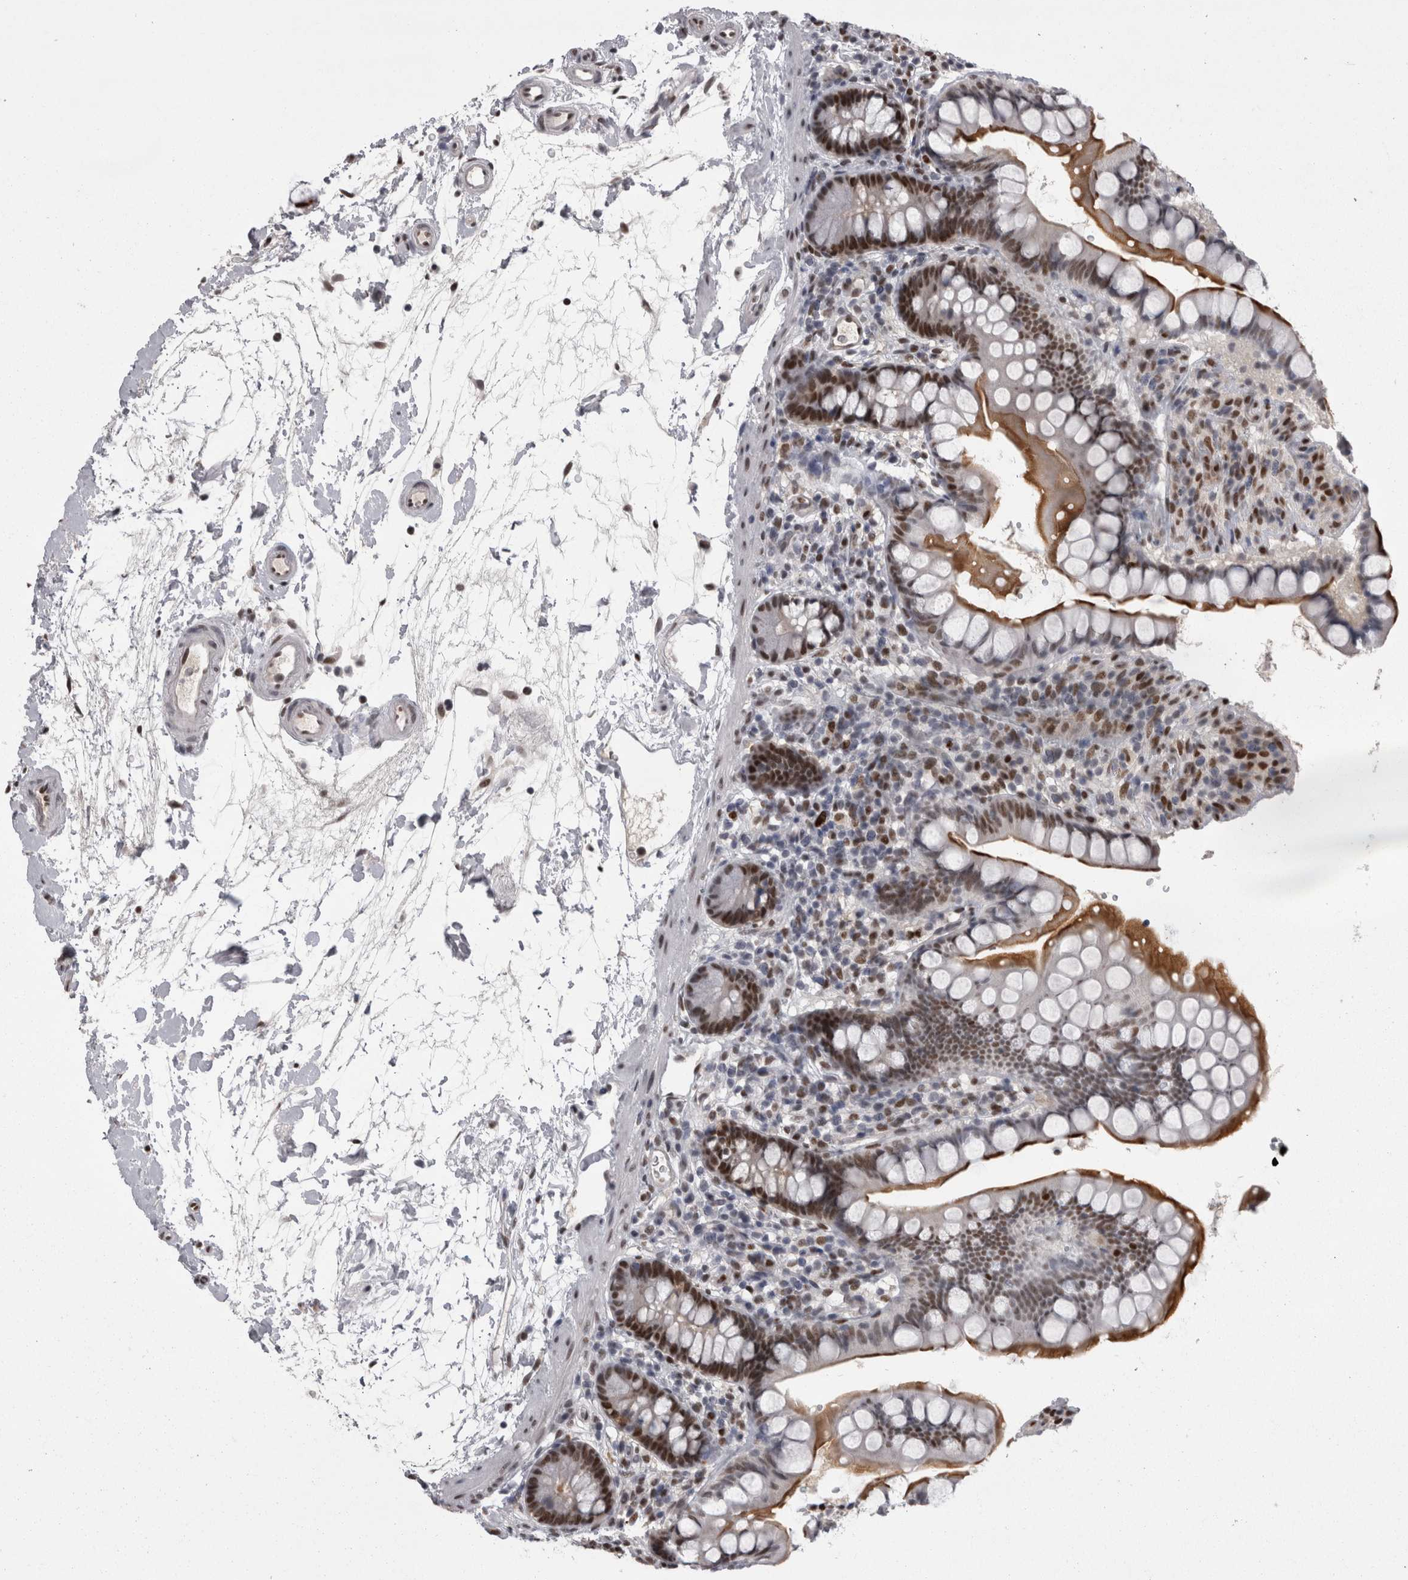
{"staining": {"intensity": "strong", "quantity": "25%-75%", "location": "cytoplasmic/membranous,nuclear"}, "tissue": "small intestine", "cell_type": "Glandular cells", "image_type": "normal", "snomed": [{"axis": "morphology", "description": "Normal tissue, NOS"}, {"axis": "topography", "description": "Small intestine"}], "caption": "IHC staining of benign small intestine, which displays high levels of strong cytoplasmic/membranous,nuclear positivity in approximately 25%-75% of glandular cells indicating strong cytoplasmic/membranous,nuclear protein expression. The staining was performed using DAB (brown) for protein detection and nuclei were counterstained in hematoxylin (blue).", "gene": "C1orf54", "patient": {"sex": "female", "age": 84}}